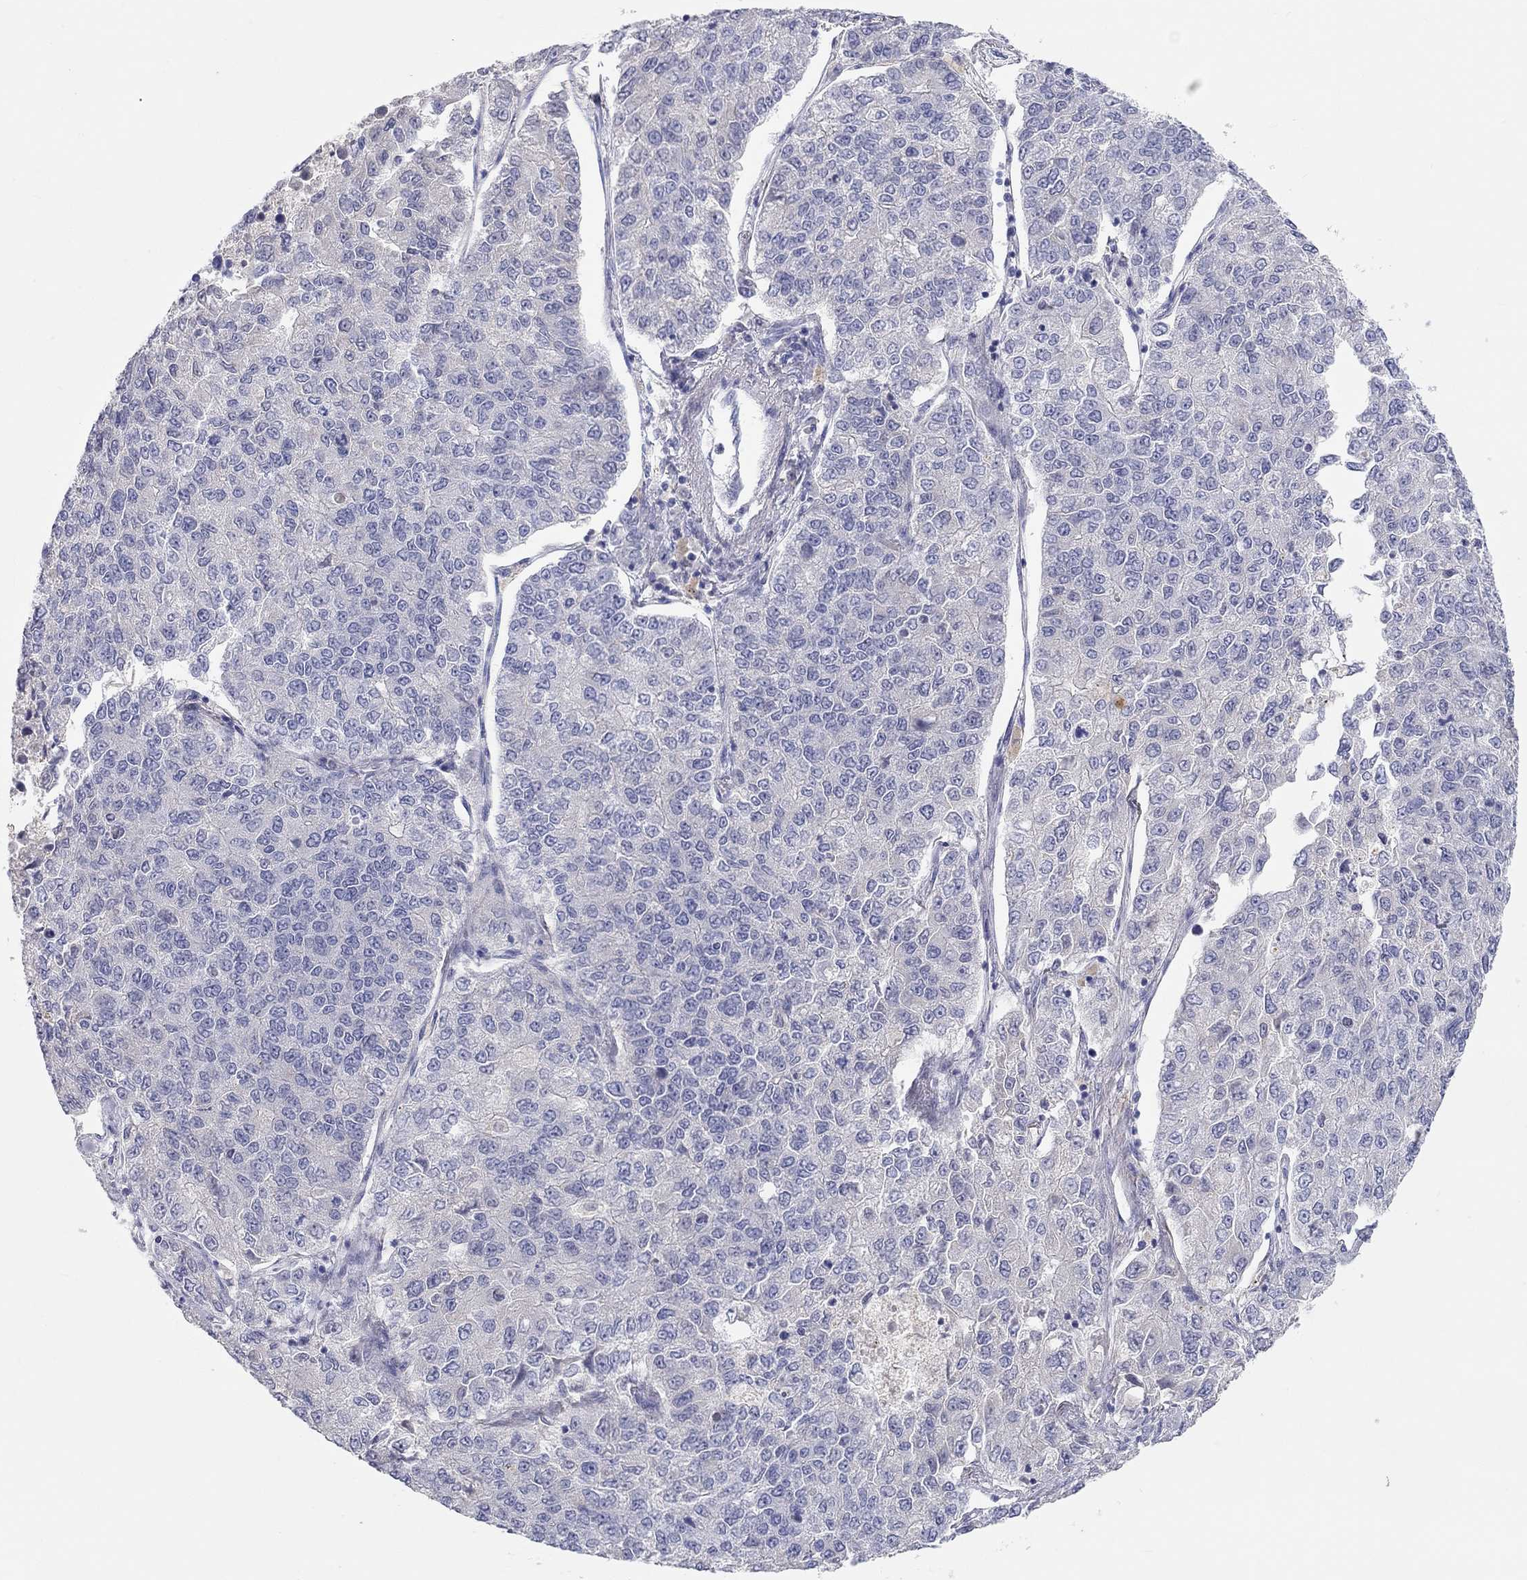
{"staining": {"intensity": "negative", "quantity": "none", "location": "none"}, "tissue": "lung cancer", "cell_type": "Tumor cells", "image_type": "cancer", "snomed": [{"axis": "morphology", "description": "Adenocarcinoma, NOS"}, {"axis": "topography", "description": "Lung"}], "caption": "This is an immunohistochemistry micrograph of human adenocarcinoma (lung). There is no staining in tumor cells.", "gene": "ST7L", "patient": {"sex": "male", "age": 49}}